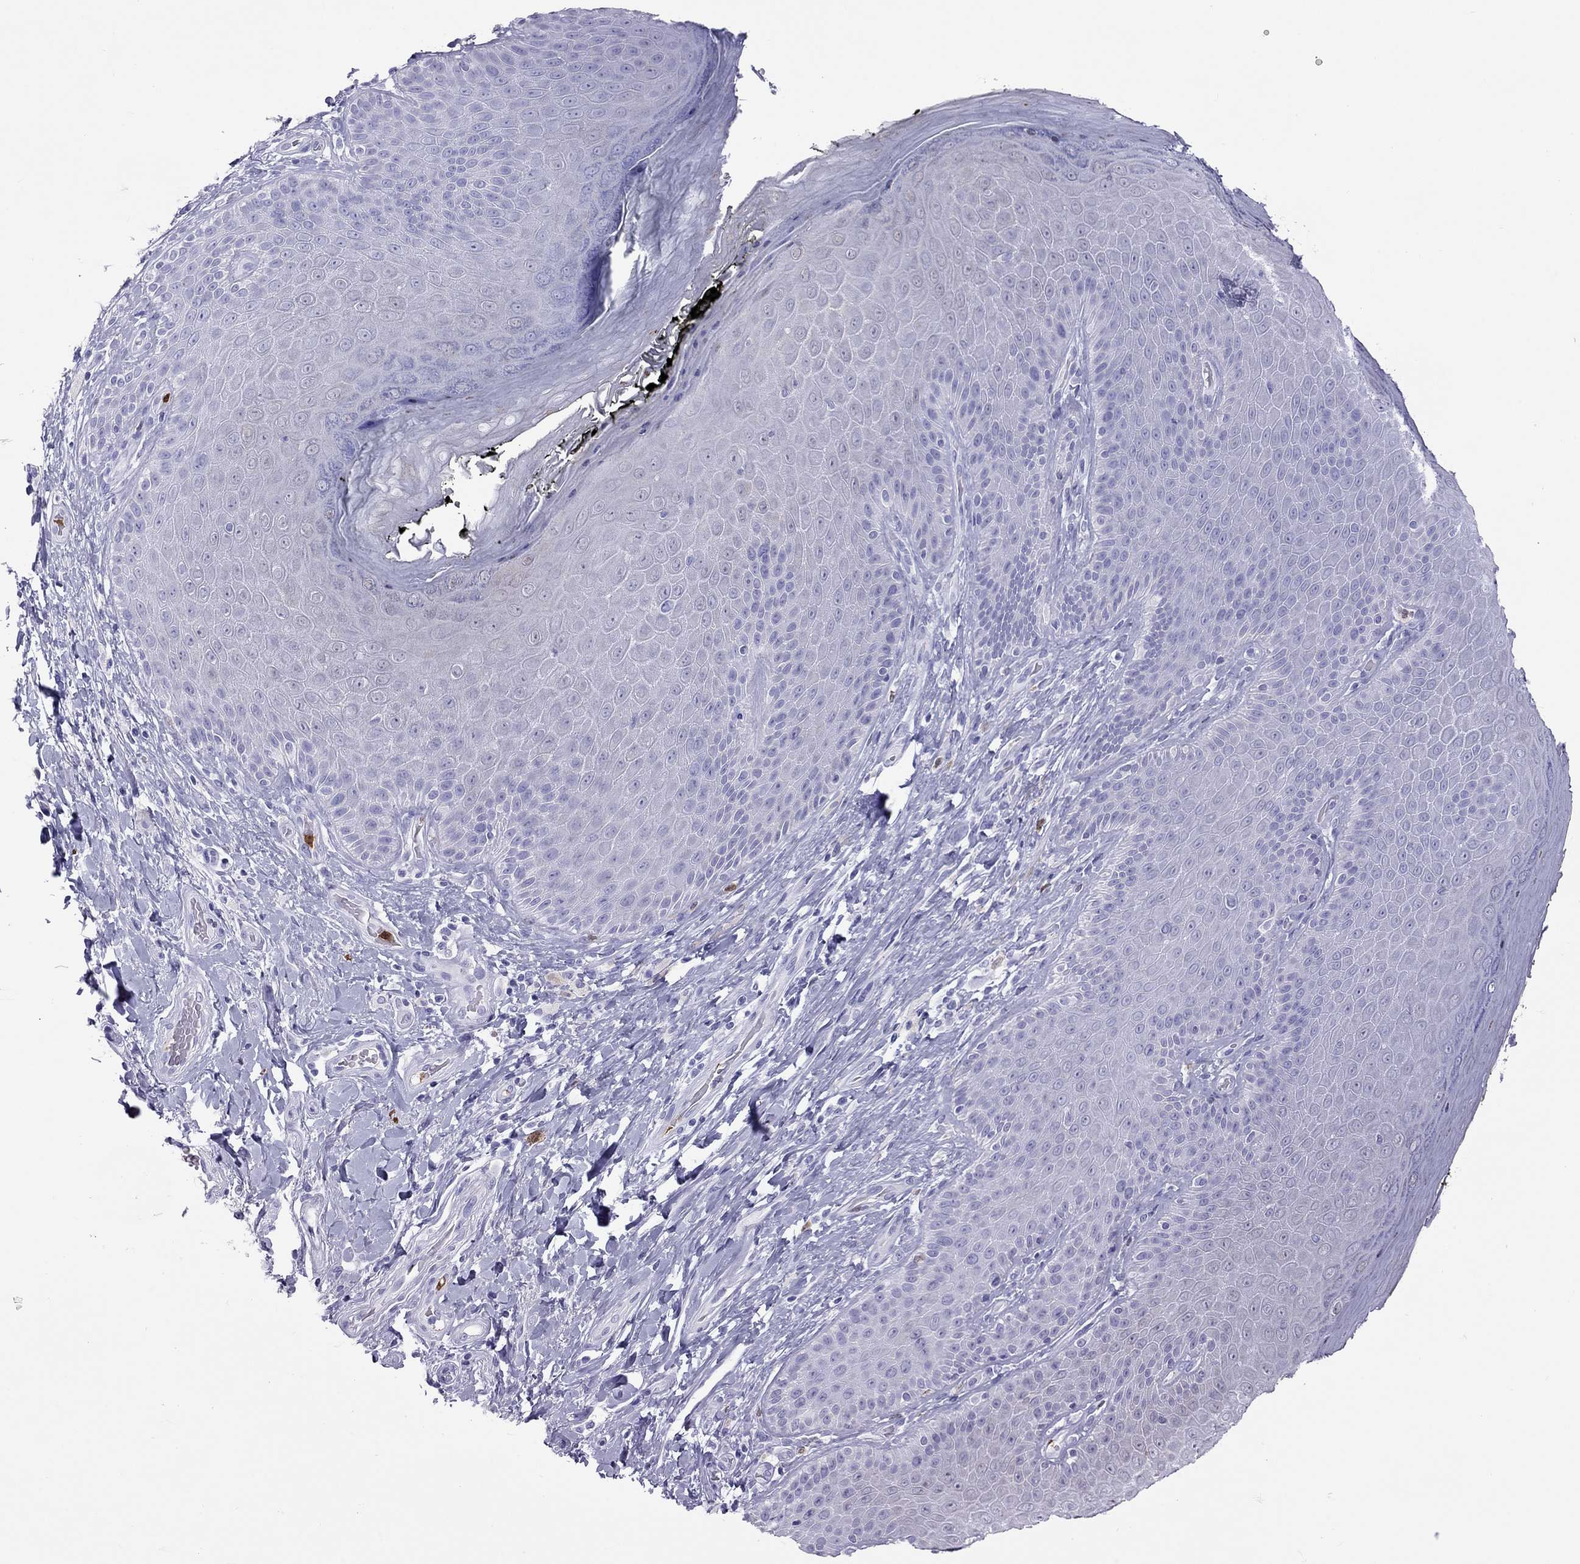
{"staining": {"intensity": "negative", "quantity": "none", "location": "none"}, "tissue": "skin", "cell_type": "Epidermal cells", "image_type": "normal", "snomed": [{"axis": "morphology", "description": "Normal tissue, NOS"}, {"axis": "topography", "description": "Skeletal muscle"}, {"axis": "topography", "description": "Anal"}, {"axis": "topography", "description": "Peripheral nerve tissue"}], "caption": "Immunohistochemistry of benign human skin demonstrates no expression in epidermal cells.", "gene": "SLAMF1", "patient": {"sex": "male", "age": 53}}